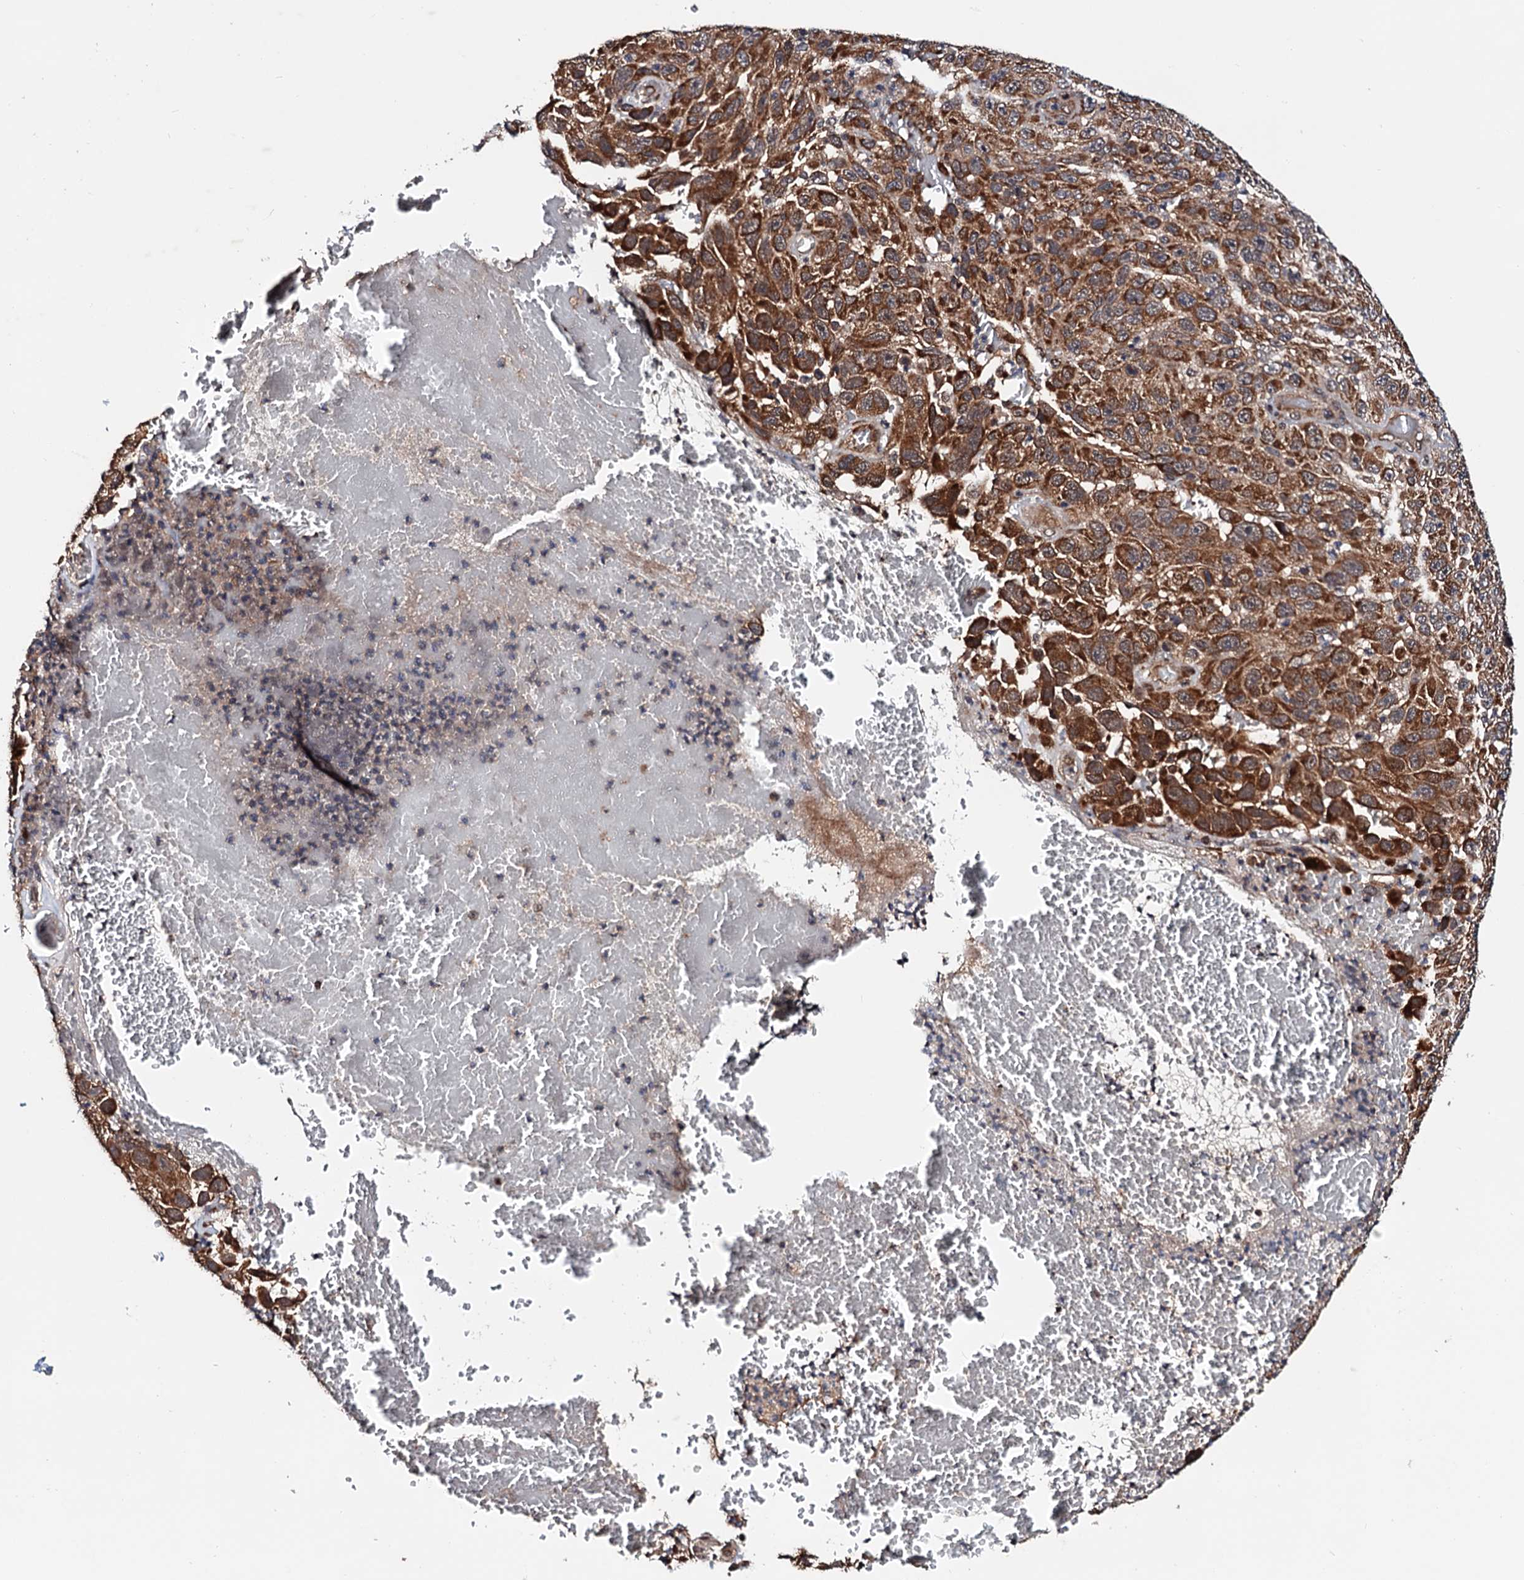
{"staining": {"intensity": "strong", "quantity": ">75%", "location": "cytoplasmic/membranous"}, "tissue": "melanoma", "cell_type": "Tumor cells", "image_type": "cancer", "snomed": [{"axis": "morphology", "description": "Normal tissue, NOS"}, {"axis": "morphology", "description": "Malignant melanoma, NOS"}, {"axis": "topography", "description": "Skin"}], "caption": "Malignant melanoma stained with DAB IHC shows high levels of strong cytoplasmic/membranous staining in about >75% of tumor cells. (DAB (3,3'-diaminobenzidine) IHC, brown staining for protein, blue staining for nuclei).", "gene": "NAA16", "patient": {"sex": "female", "age": 96}}